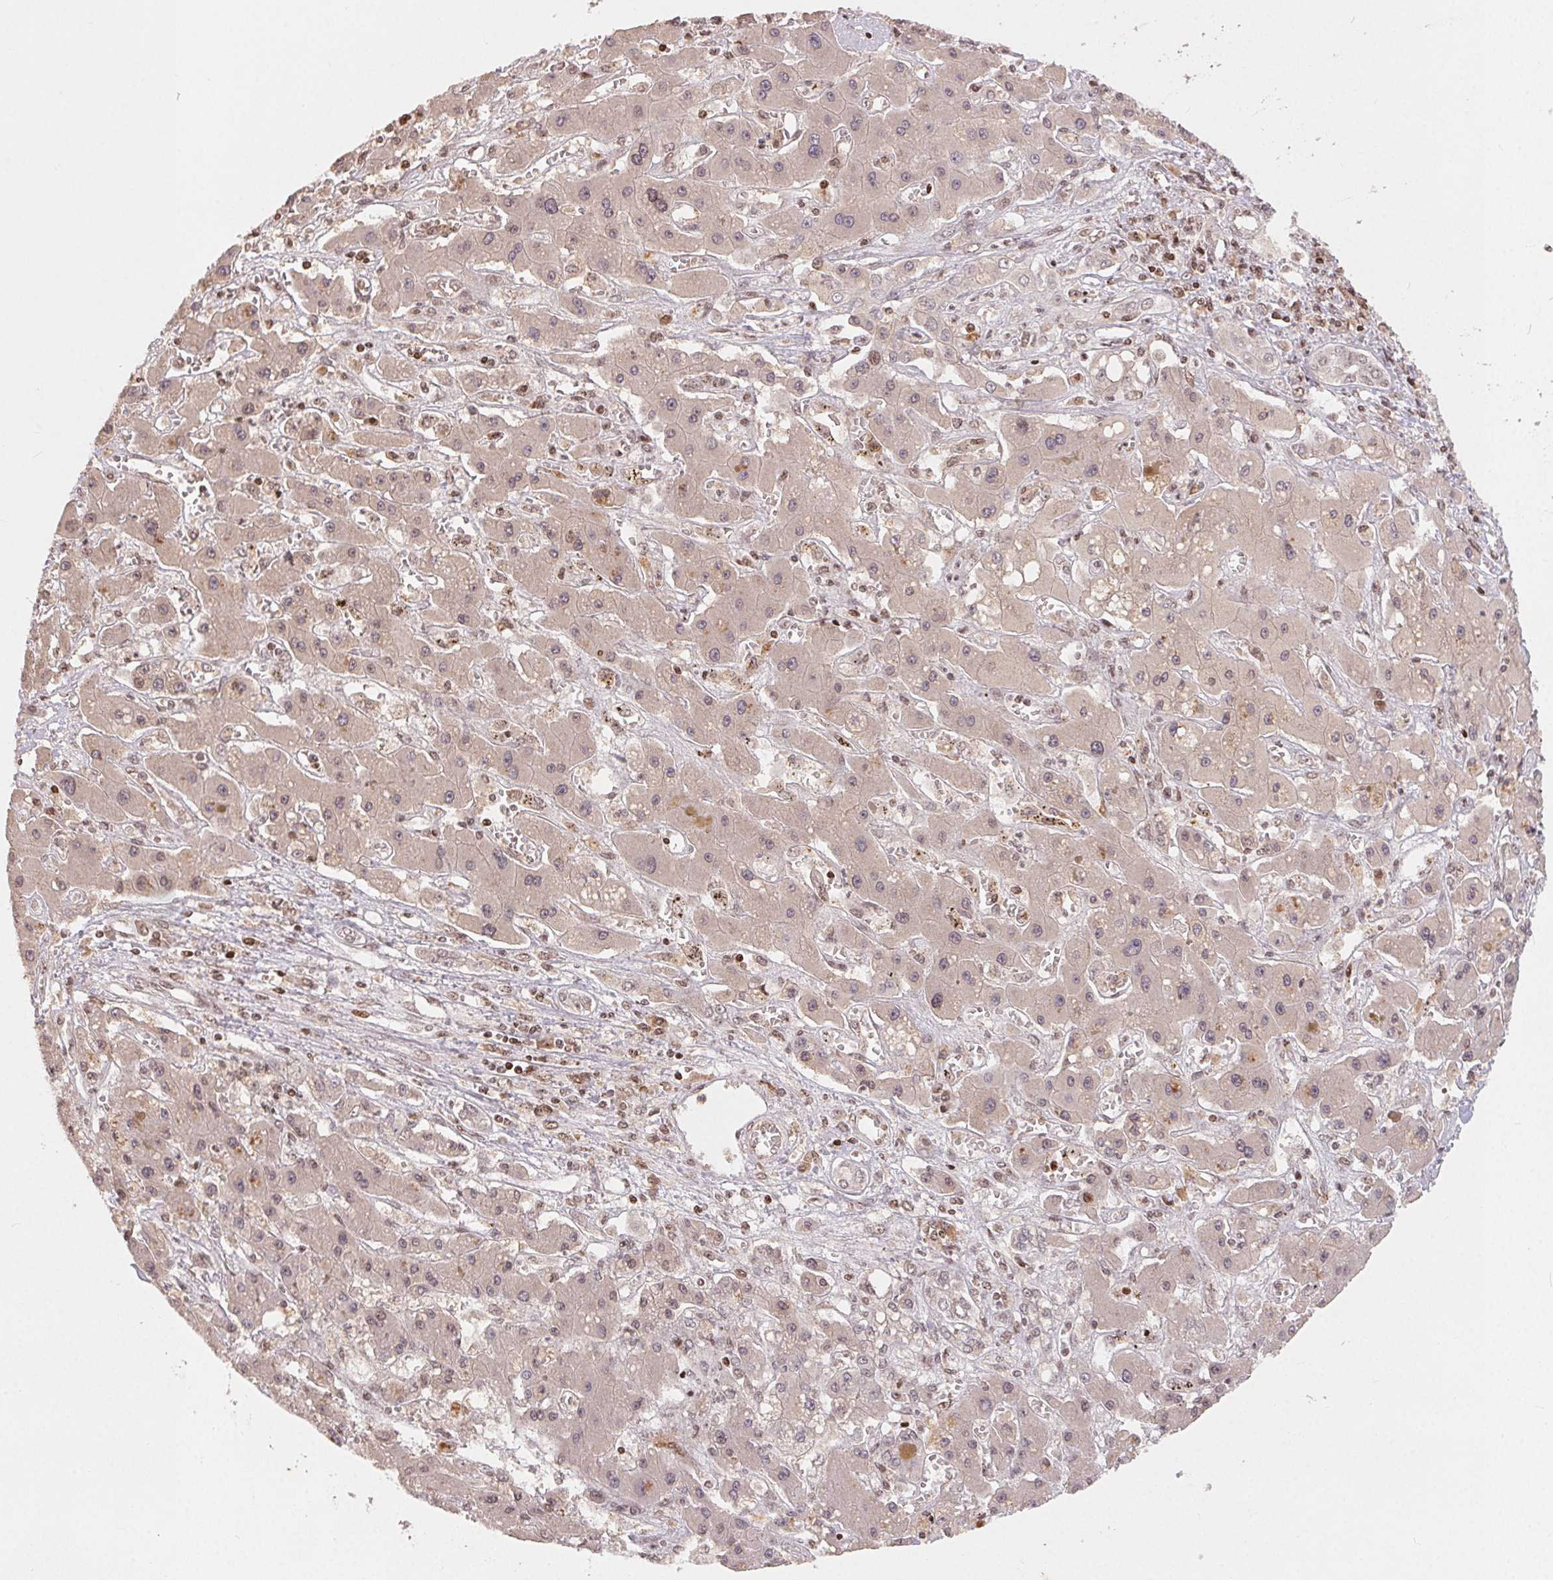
{"staining": {"intensity": "negative", "quantity": "none", "location": "none"}, "tissue": "liver cancer", "cell_type": "Tumor cells", "image_type": "cancer", "snomed": [{"axis": "morphology", "description": "Cholangiocarcinoma"}, {"axis": "topography", "description": "Liver"}], "caption": "A micrograph of cholangiocarcinoma (liver) stained for a protein reveals no brown staining in tumor cells.", "gene": "MAPKAPK2", "patient": {"sex": "male", "age": 67}}